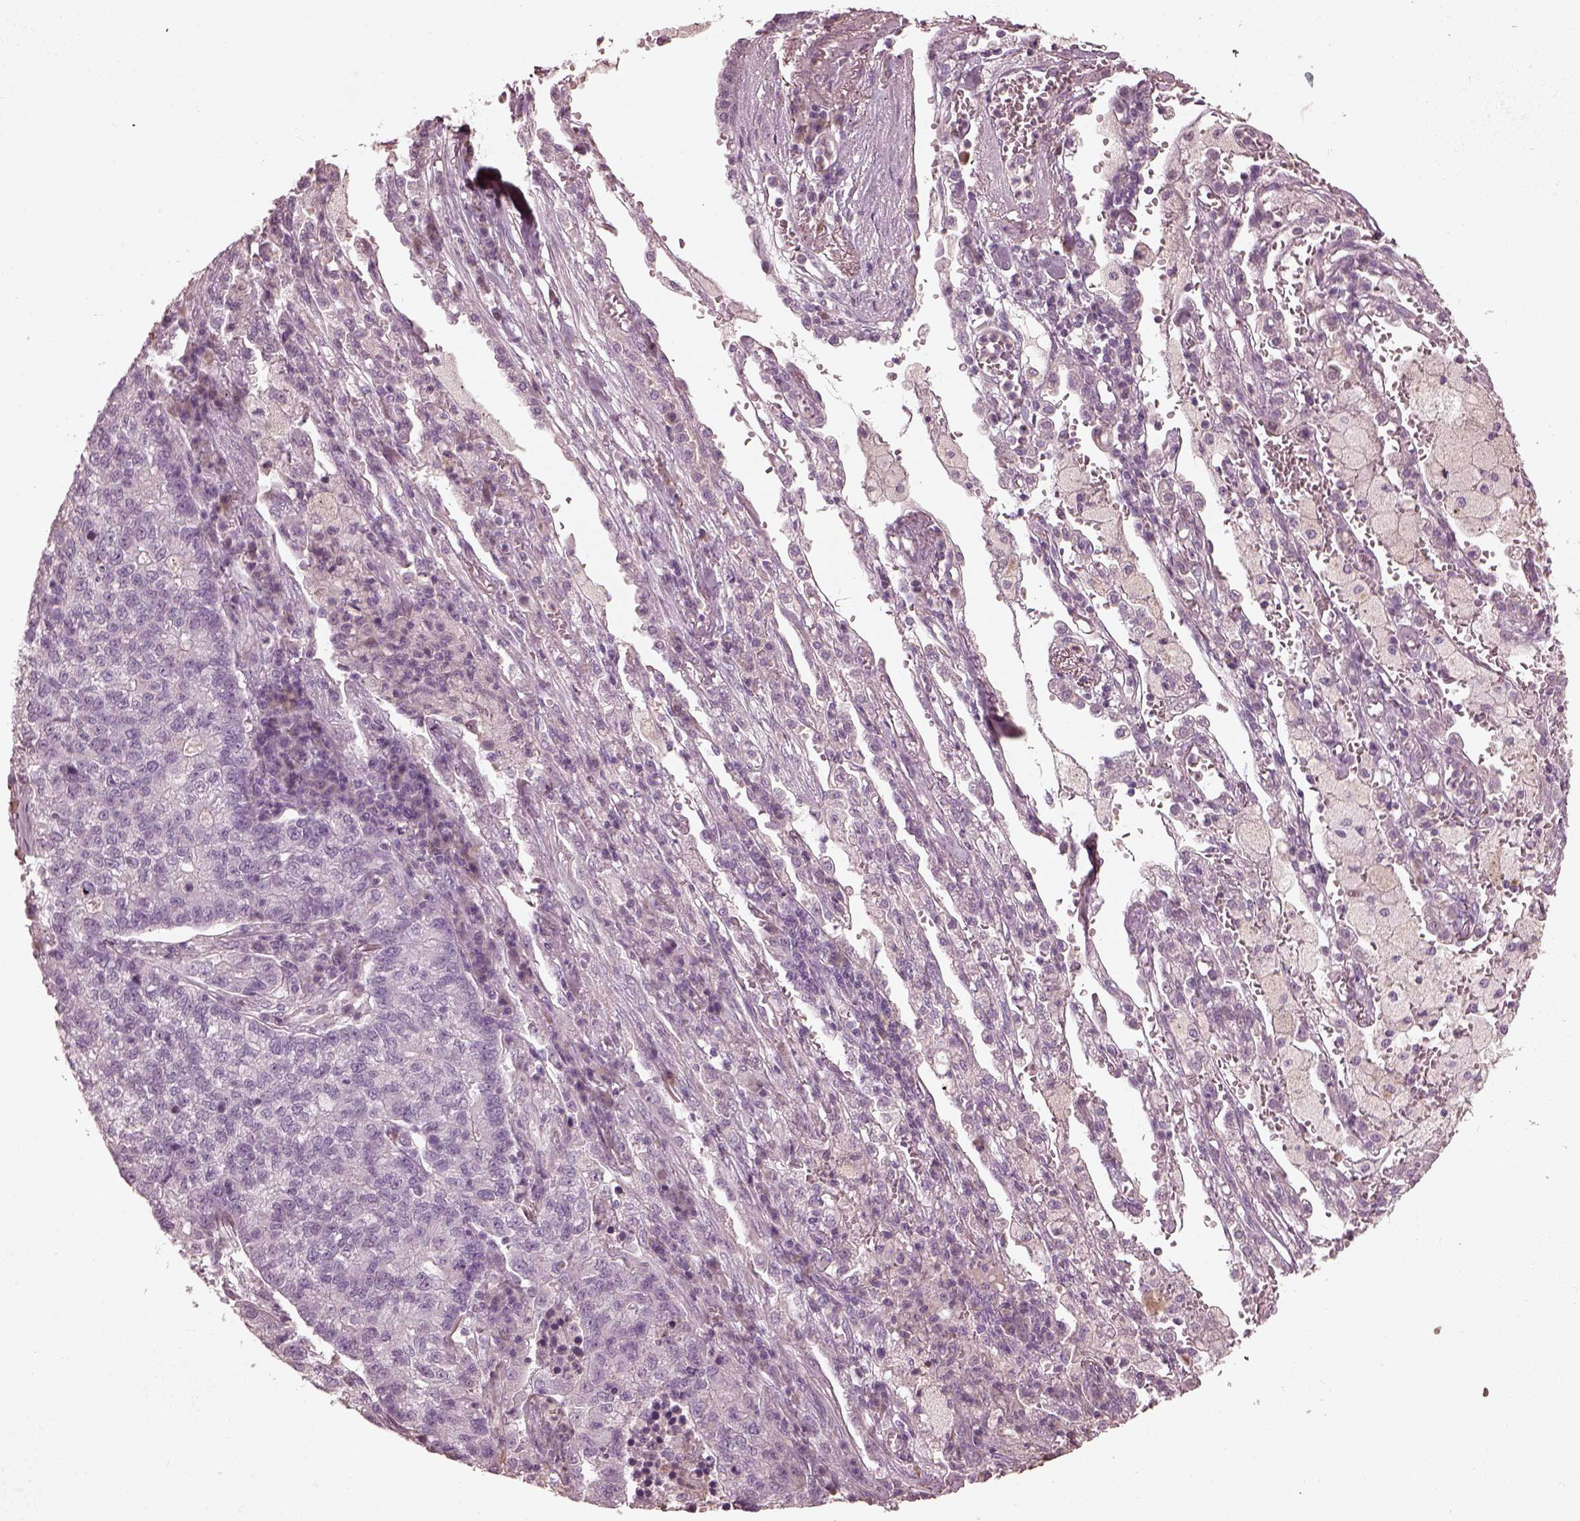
{"staining": {"intensity": "negative", "quantity": "none", "location": "none"}, "tissue": "lung cancer", "cell_type": "Tumor cells", "image_type": "cancer", "snomed": [{"axis": "morphology", "description": "Adenocarcinoma, NOS"}, {"axis": "topography", "description": "Lung"}], "caption": "Tumor cells show no significant protein positivity in lung cancer (adenocarcinoma).", "gene": "OPTC", "patient": {"sex": "male", "age": 57}}